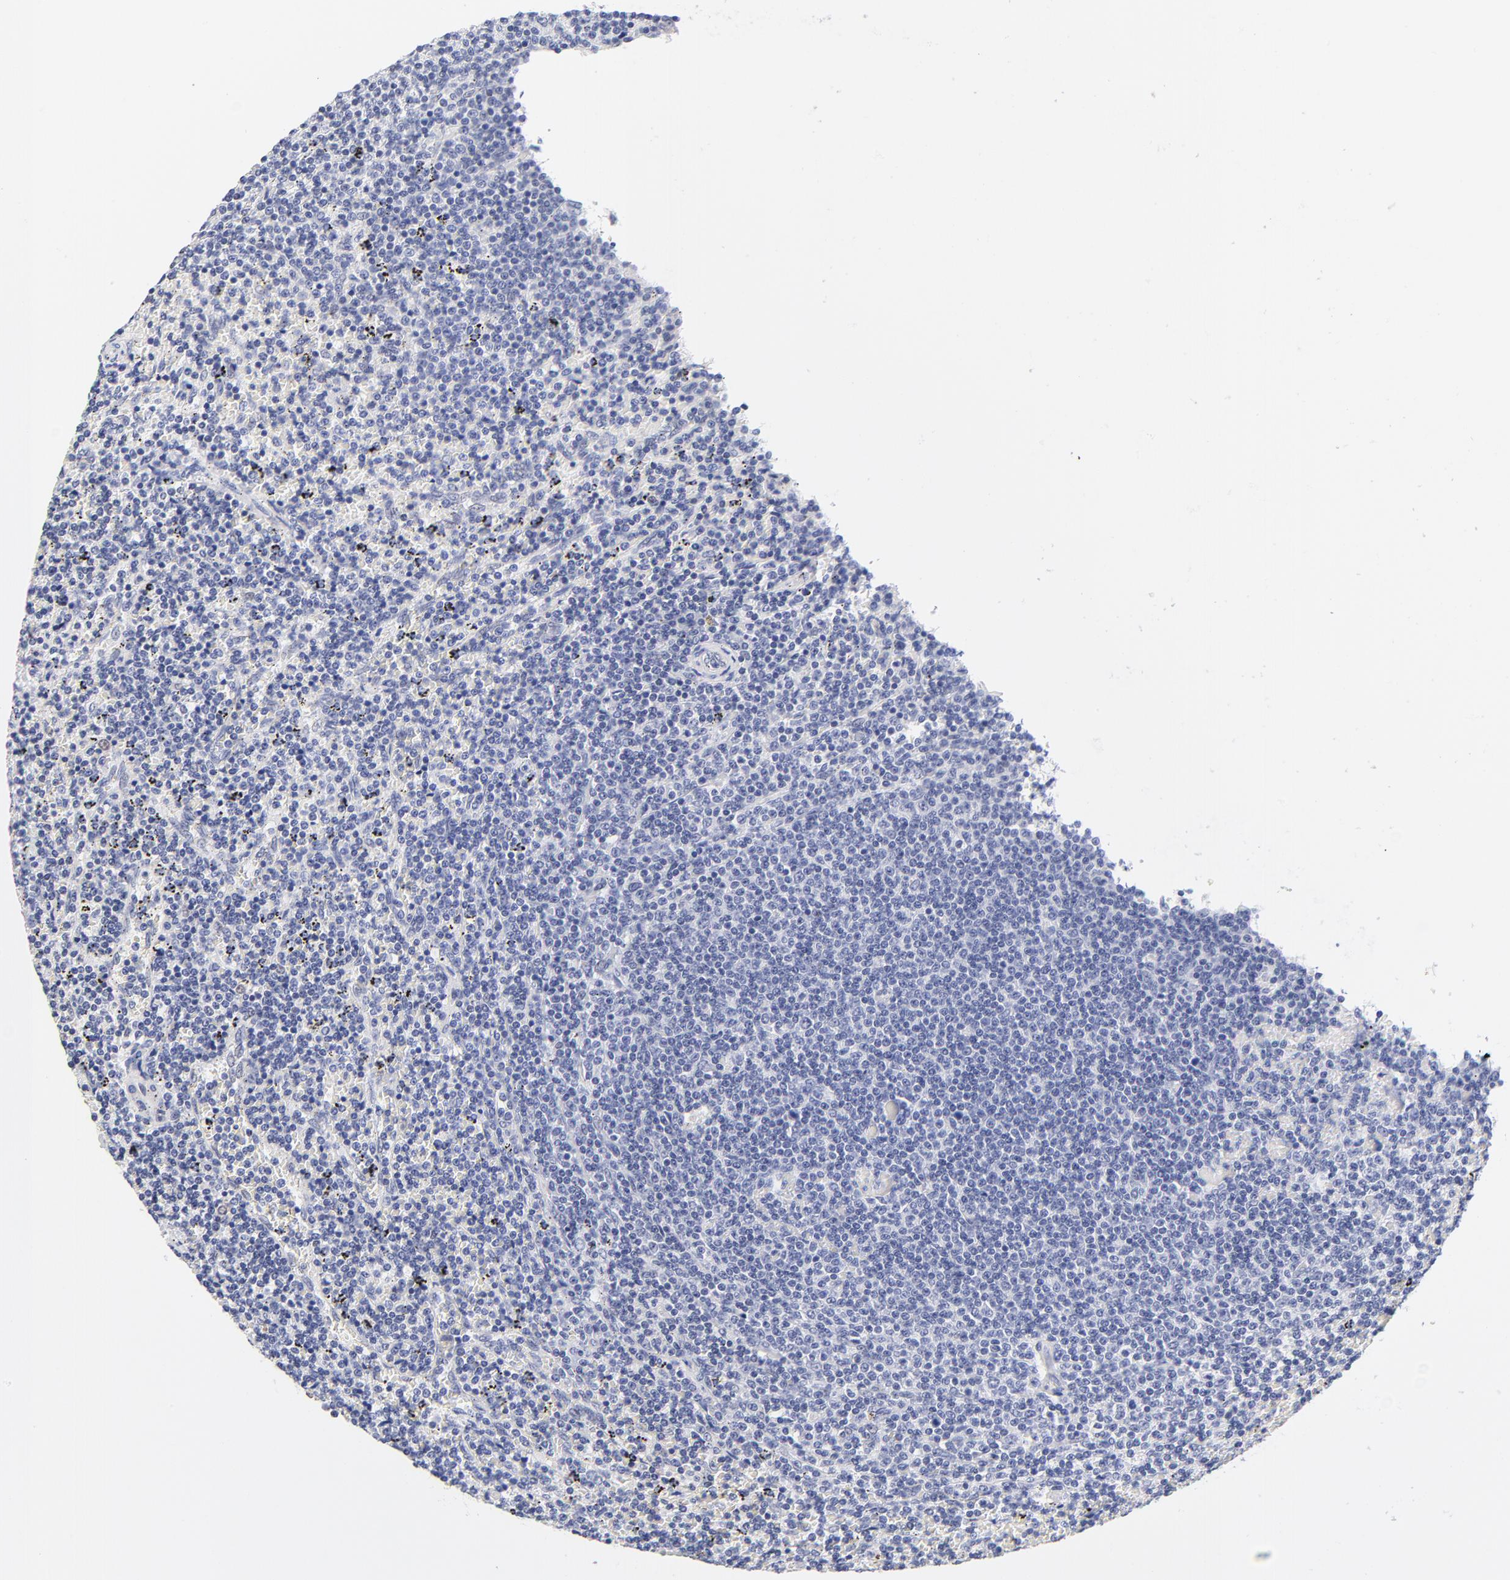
{"staining": {"intensity": "negative", "quantity": "none", "location": "none"}, "tissue": "lymphoma", "cell_type": "Tumor cells", "image_type": "cancer", "snomed": [{"axis": "morphology", "description": "Malignant lymphoma, non-Hodgkin's type, Low grade"}, {"axis": "topography", "description": "Spleen"}], "caption": "IHC micrograph of neoplastic tissue: human lymphoma stained with DAB (3,3'-diaminobenzidine) reveals no significant protein expression in tumor cells.", "gene": "ZNF74", "patient": {"sex": "female", "age": 50}}